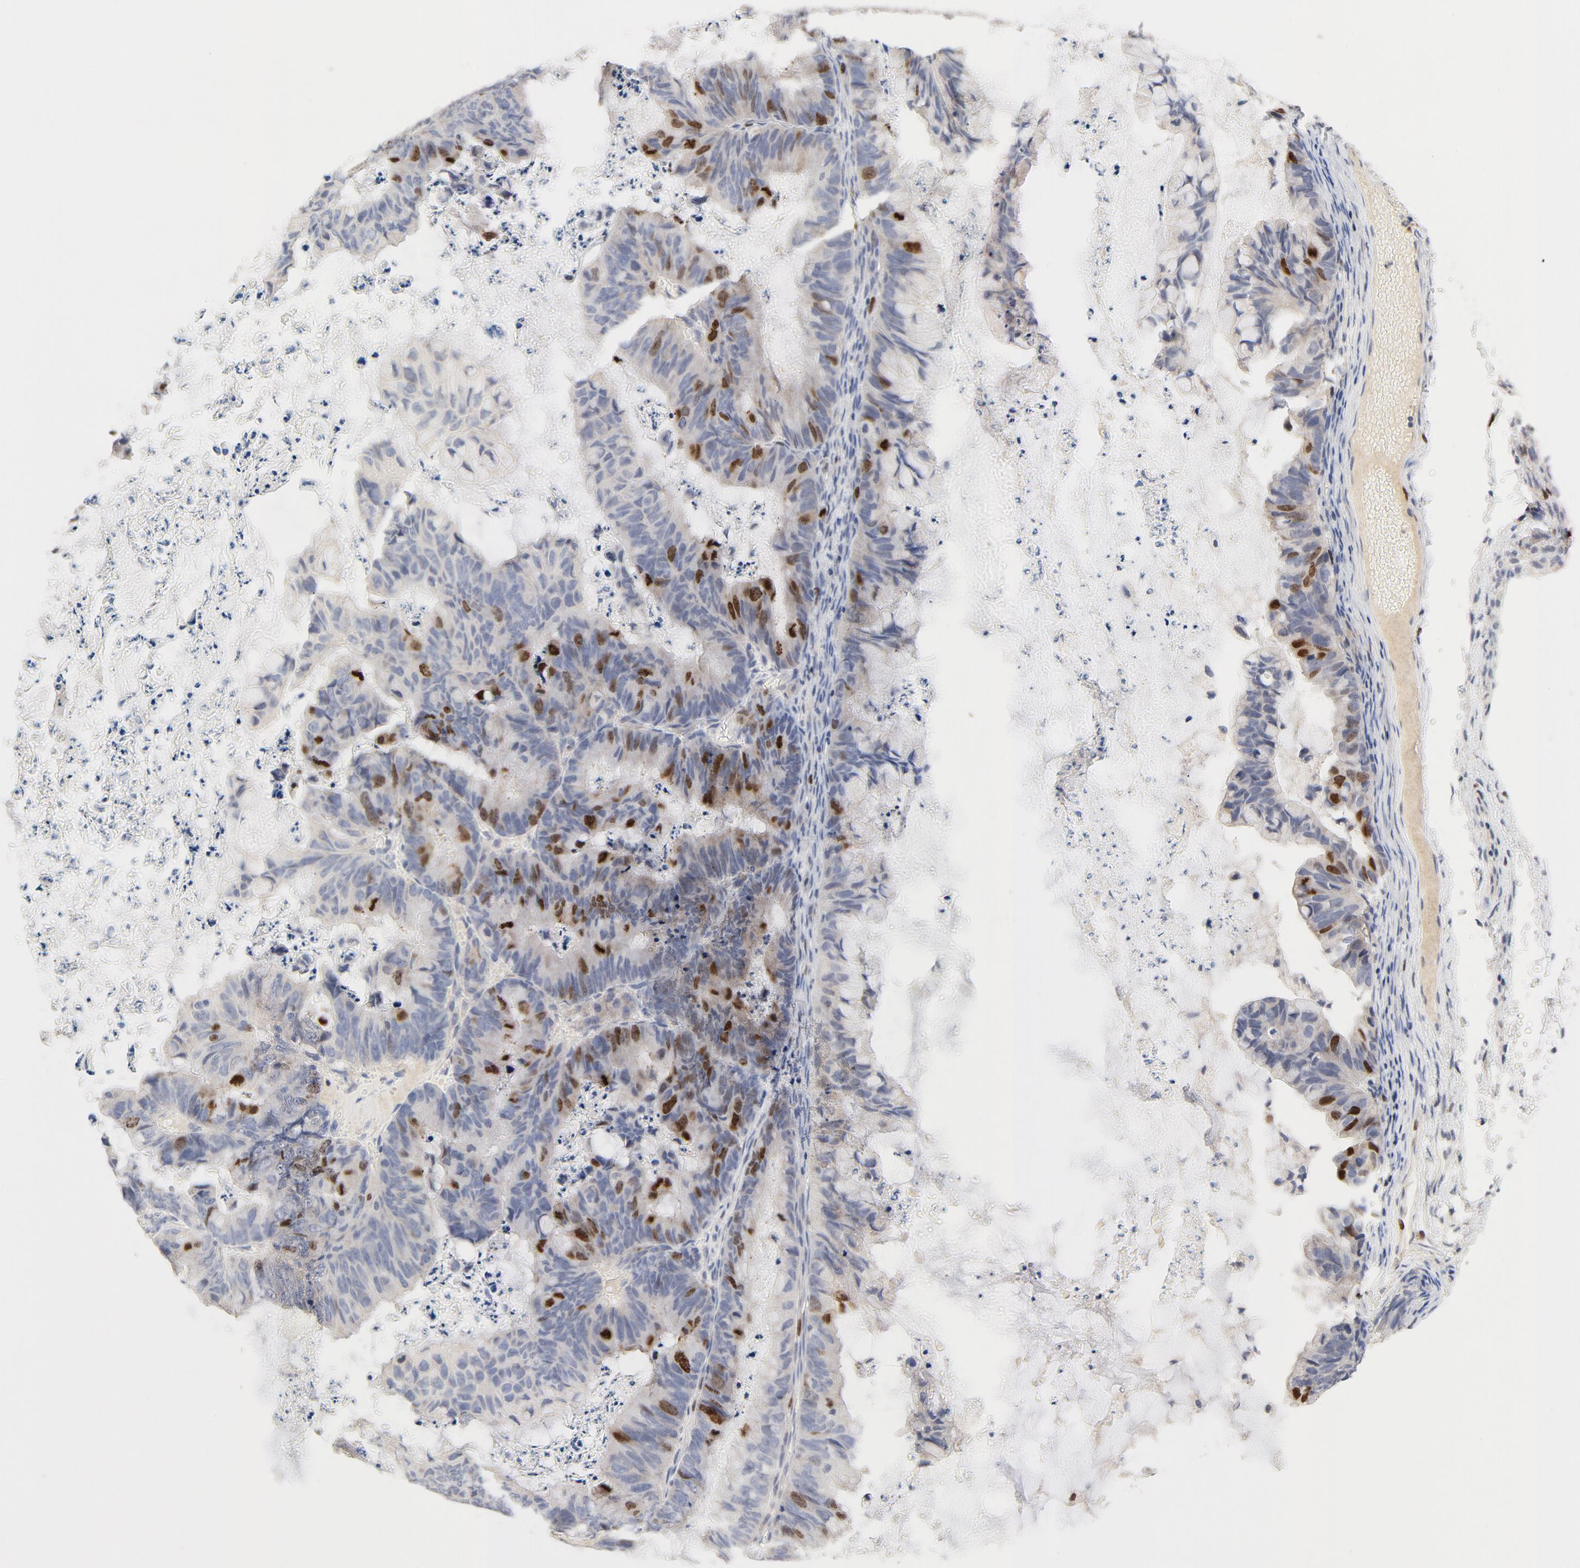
{"staining": {"intensity": "moderate", "quantity": "<25%", "location": "nuclear"}, "tissue": "ovarian cancer", "cell_type": "Tumor cells", "image_type": "cancer", "snomed": [{"axis": "morphology", "description": "Cystadenocarcinoma, mucinous, NOS"}, {"axis": "topography", "description": "Ovary"}], "caption": "Immunohistochemistry photomicrograph of mucinous cystadenocarcinoma (ovarian) stained for a protein (brown), which shows low levels of moderate nuclear expression in approximately <25% of tumor cells.", "gene": "BIRC5", "patient": {"sex": "female", "age": 36}}